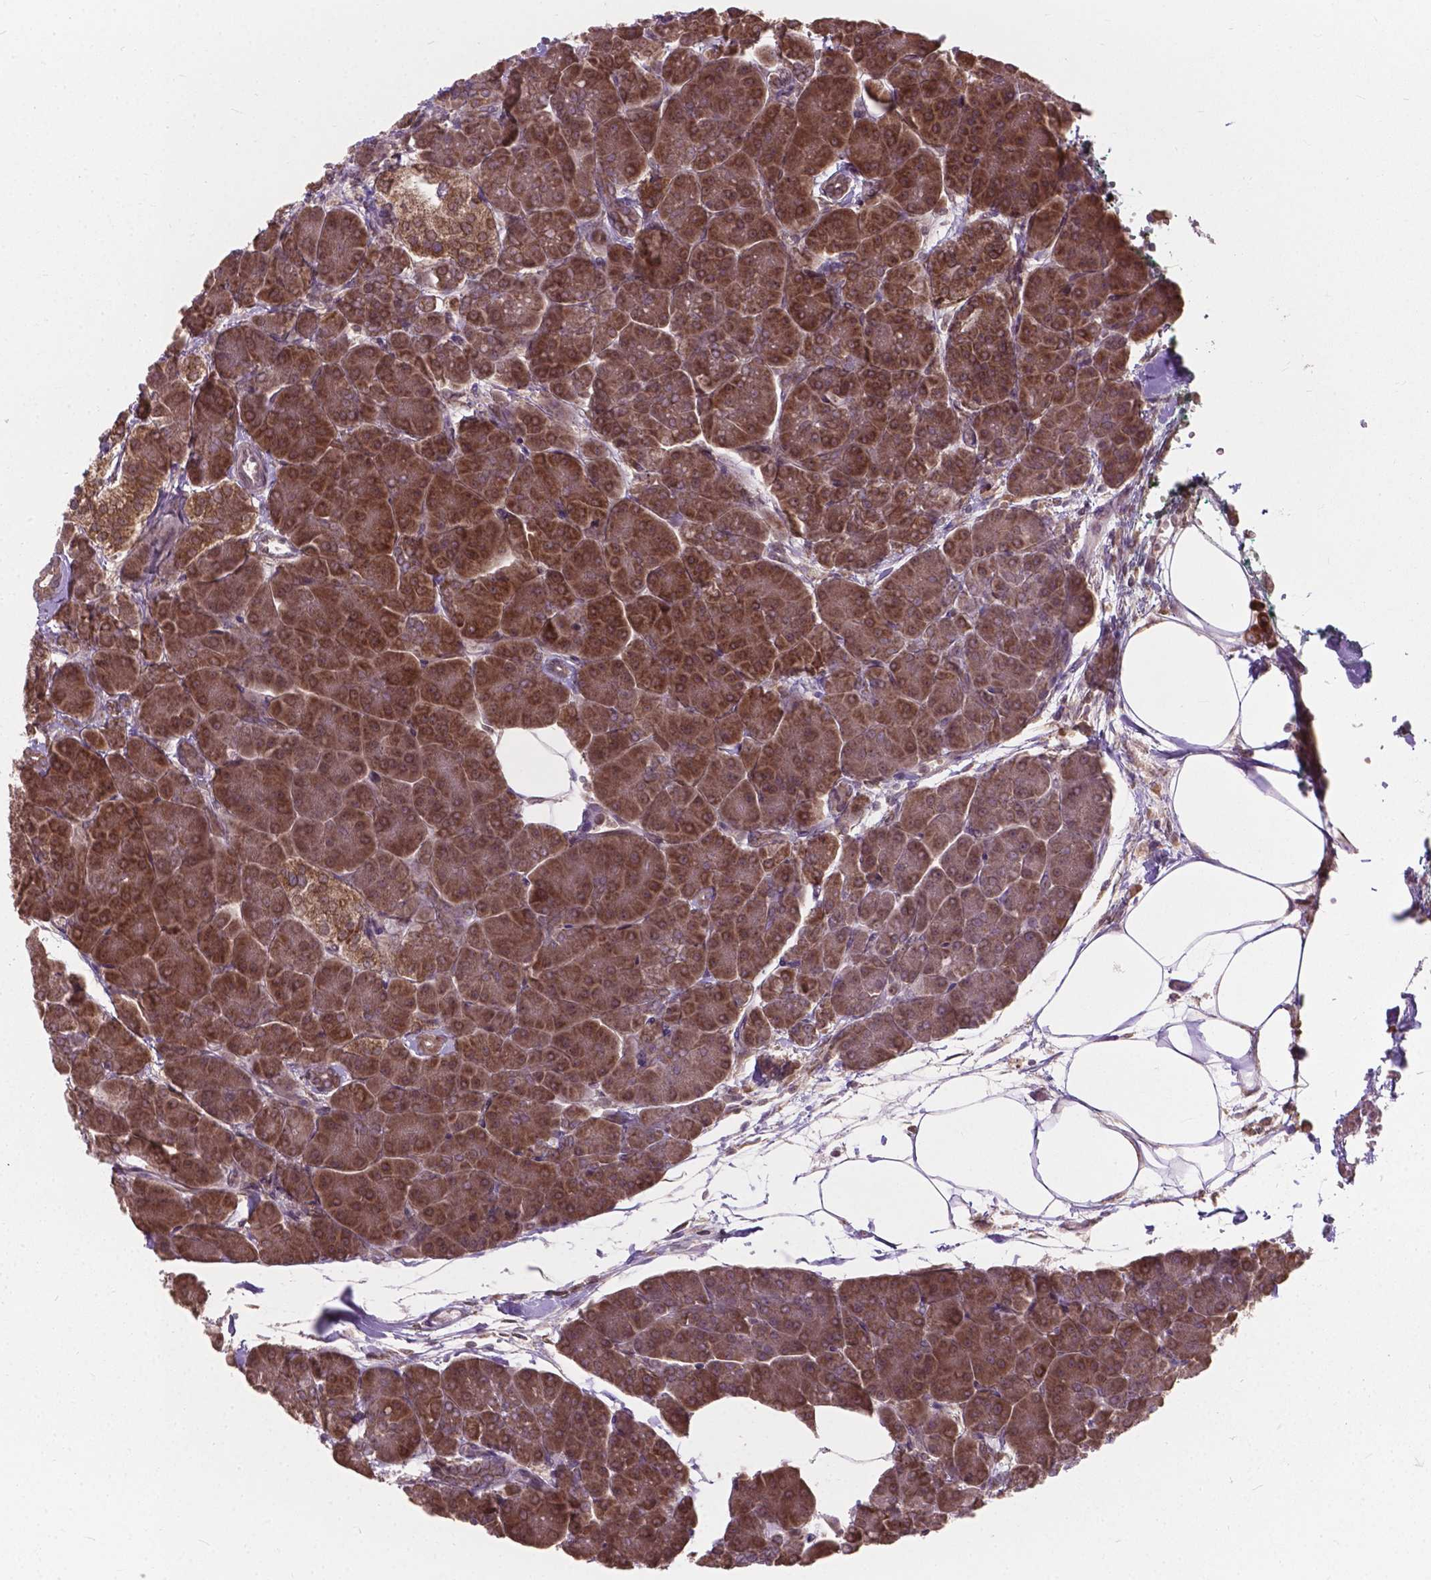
{"staining": {"intensity": "strong", "quantity": ">75%", "location": "cytoplasmic/membranous"}, "tissue": "pancreas", "cell_type": "Exocrine glandular cells", "image_type": "normal", "snomed": [{"axis": "morphology", "description": "Normal tissue, NOS"}, {"axis": "topography", "description": "Adipose tissue"}, {"axis": "topography", "description": "Pancreas"}, {"axis": "topography", "description": "Peripheral nerve tissue"}], "caption": "High-power microscopy captured an IHC micrograph of unremarkable pancreas, revealing strong cytoplasmic/membranous staining in about >75% of exocrine glandular cells. (DAB = brown stain, brightfield microscopy at high magnification).", "gene": "MRPL33", "patient": {"sex": "female", "age": 58}}